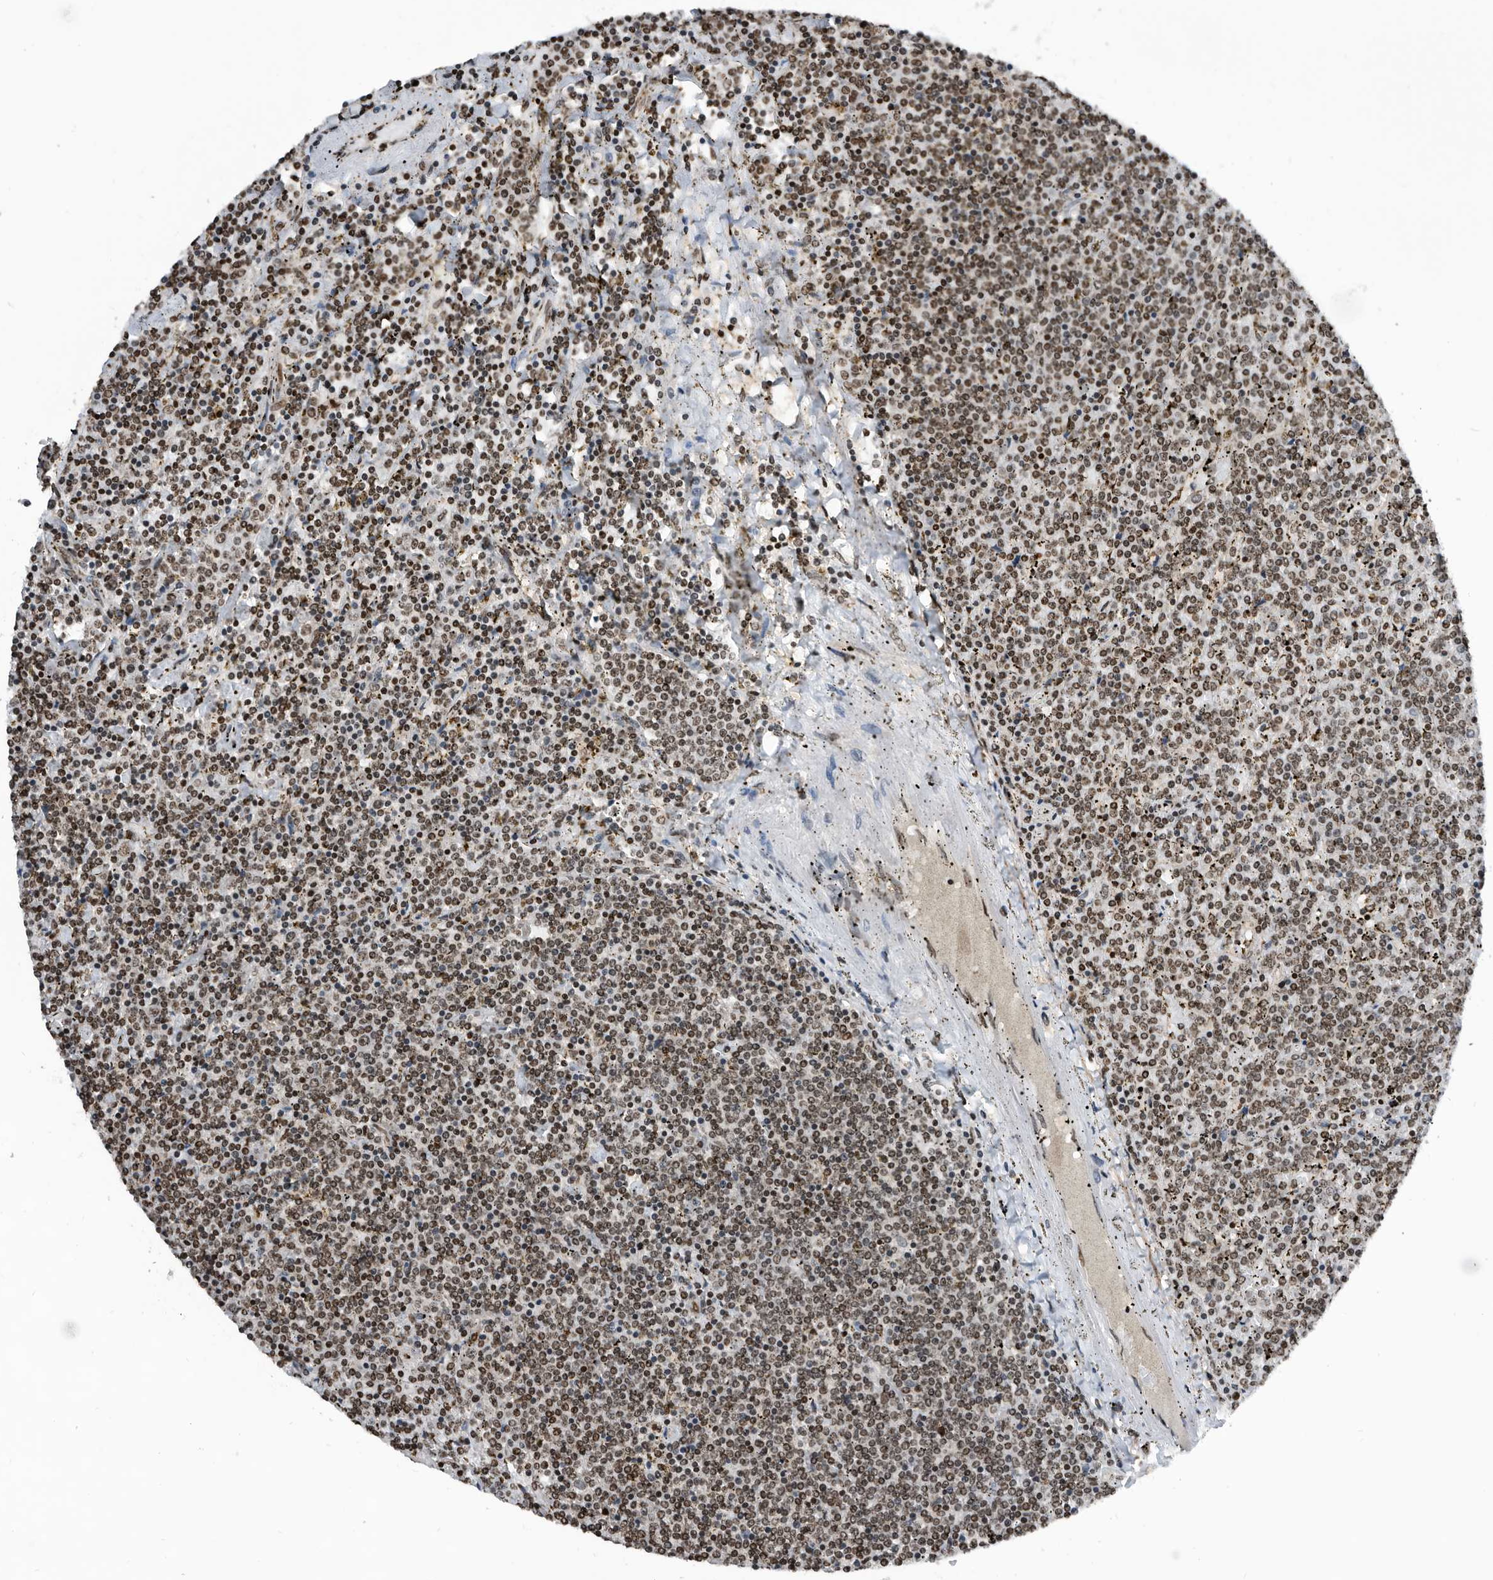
{"staining": {"intensity": "moderate", "quantity": "25%-75%", "location": "nuclear"}, "tissue": "lymphoma", "cell_type": "Tumor cells", "image_type": "cancer", "snomed": [{"axis": "morphology", "description": "Malignant lymphoma, non-Hodgkin's type, Low grade"}, {"axis": "topography", "description": "Spleen"}], "caption": "Moderate nuclear positivity for a protein is appreciated in approximately 25%-75% of tumor cells of low-grade malignant lymphoma, non-Hodgkin's type using IHC.", "gene": "SNRNP48", "patient": {"sex": "female", "age": 19}}